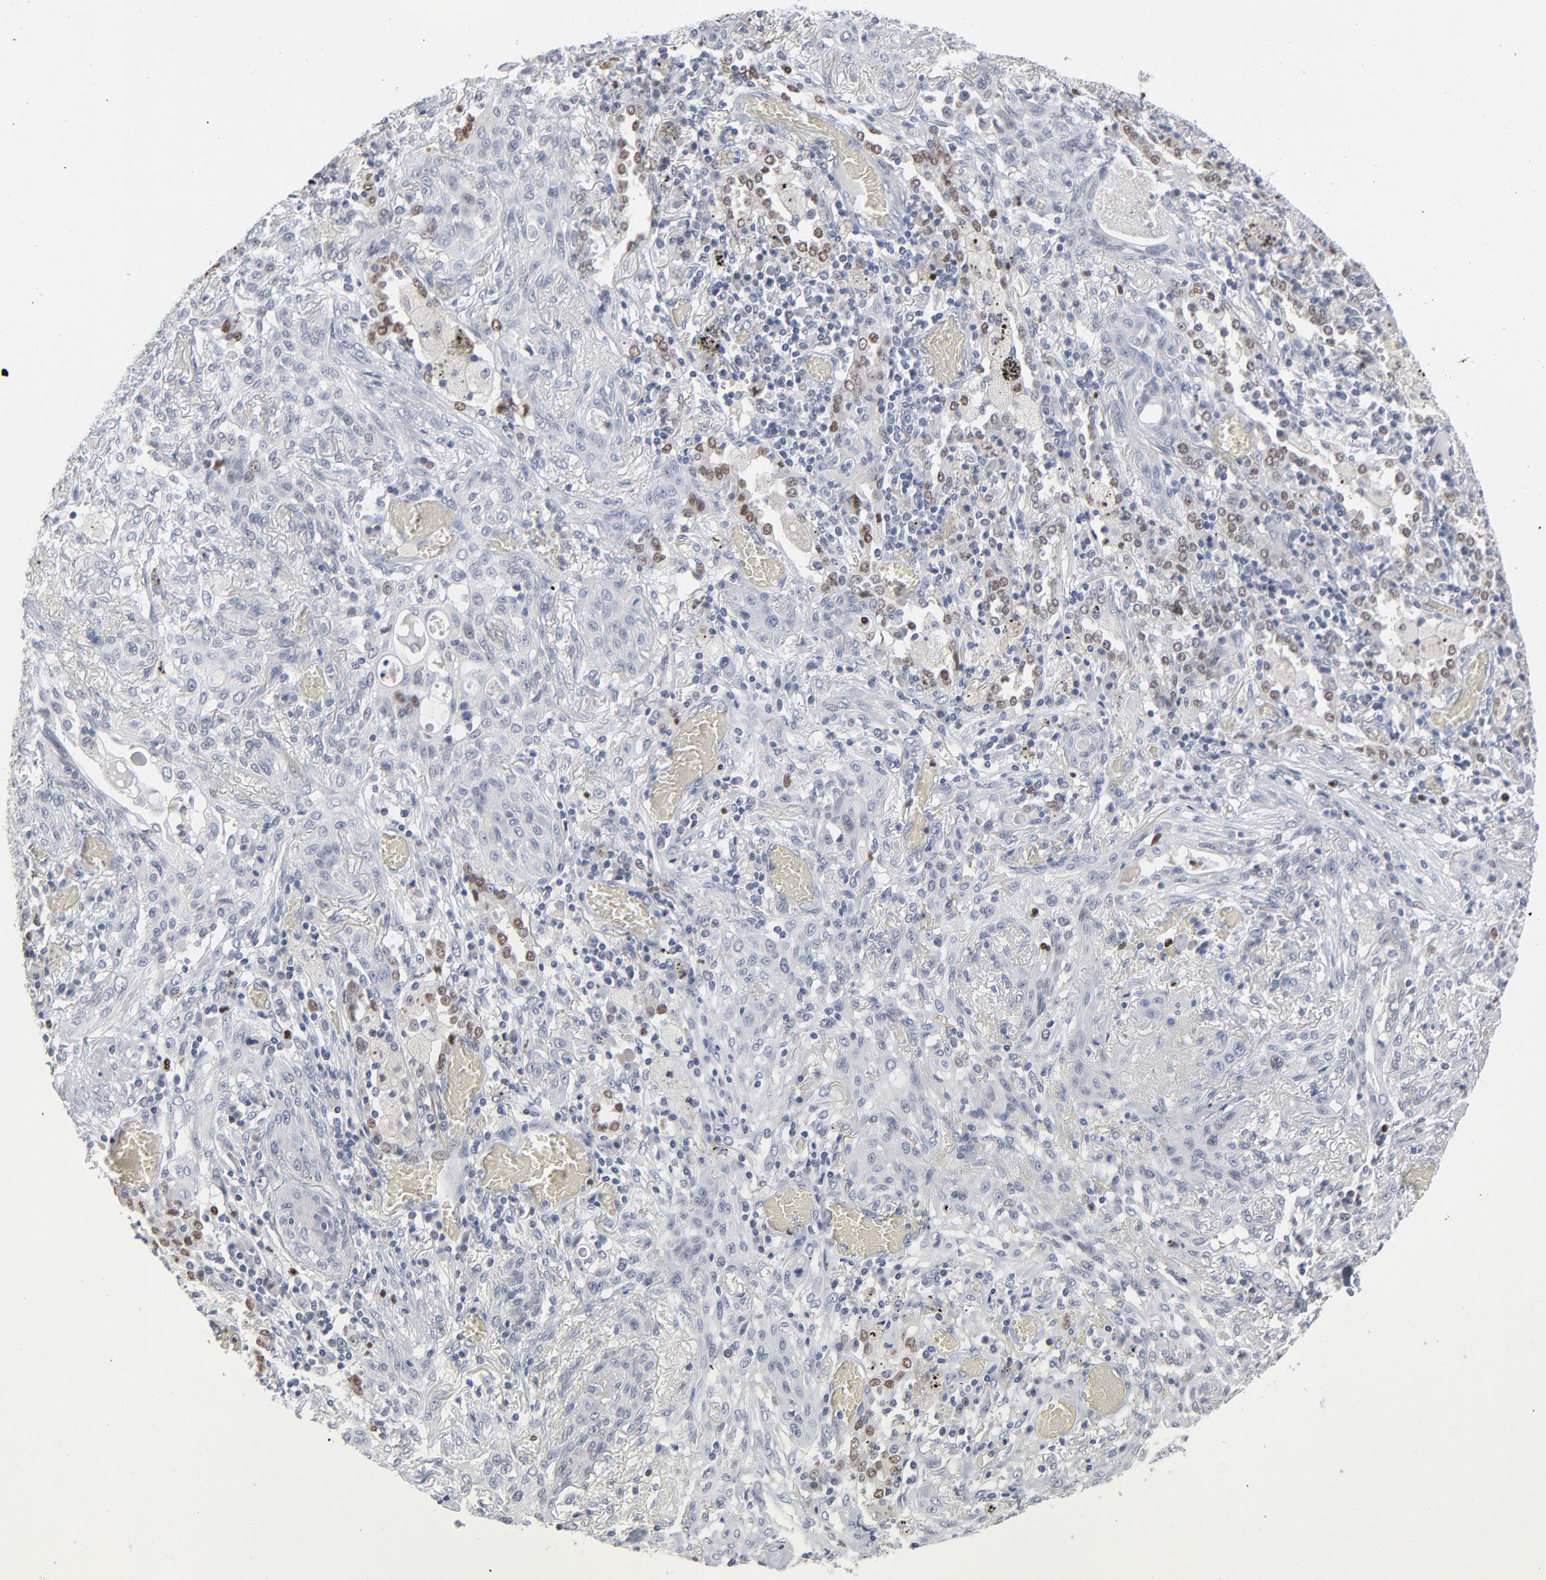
{"staining": {"intensity": "weak", "quantity": "<25%", "location": "nuclear"}, "tissue": "lung cancer", "cell_type": "Tumor cells", "image_type": "cancer", "snomed": [{"axis": "morphology", "description": "Squamous cell carcinoma, NOS"}, {"axis": "topography", "description": "Lung"}], "caption": "A high-resolution histopathology image shows immunohistochemistry staining of lung cancer, which exhibits no significant staining in tumor cells.", "gene": "FOXN2", "patient": {"sex": "female", "age": 47}}